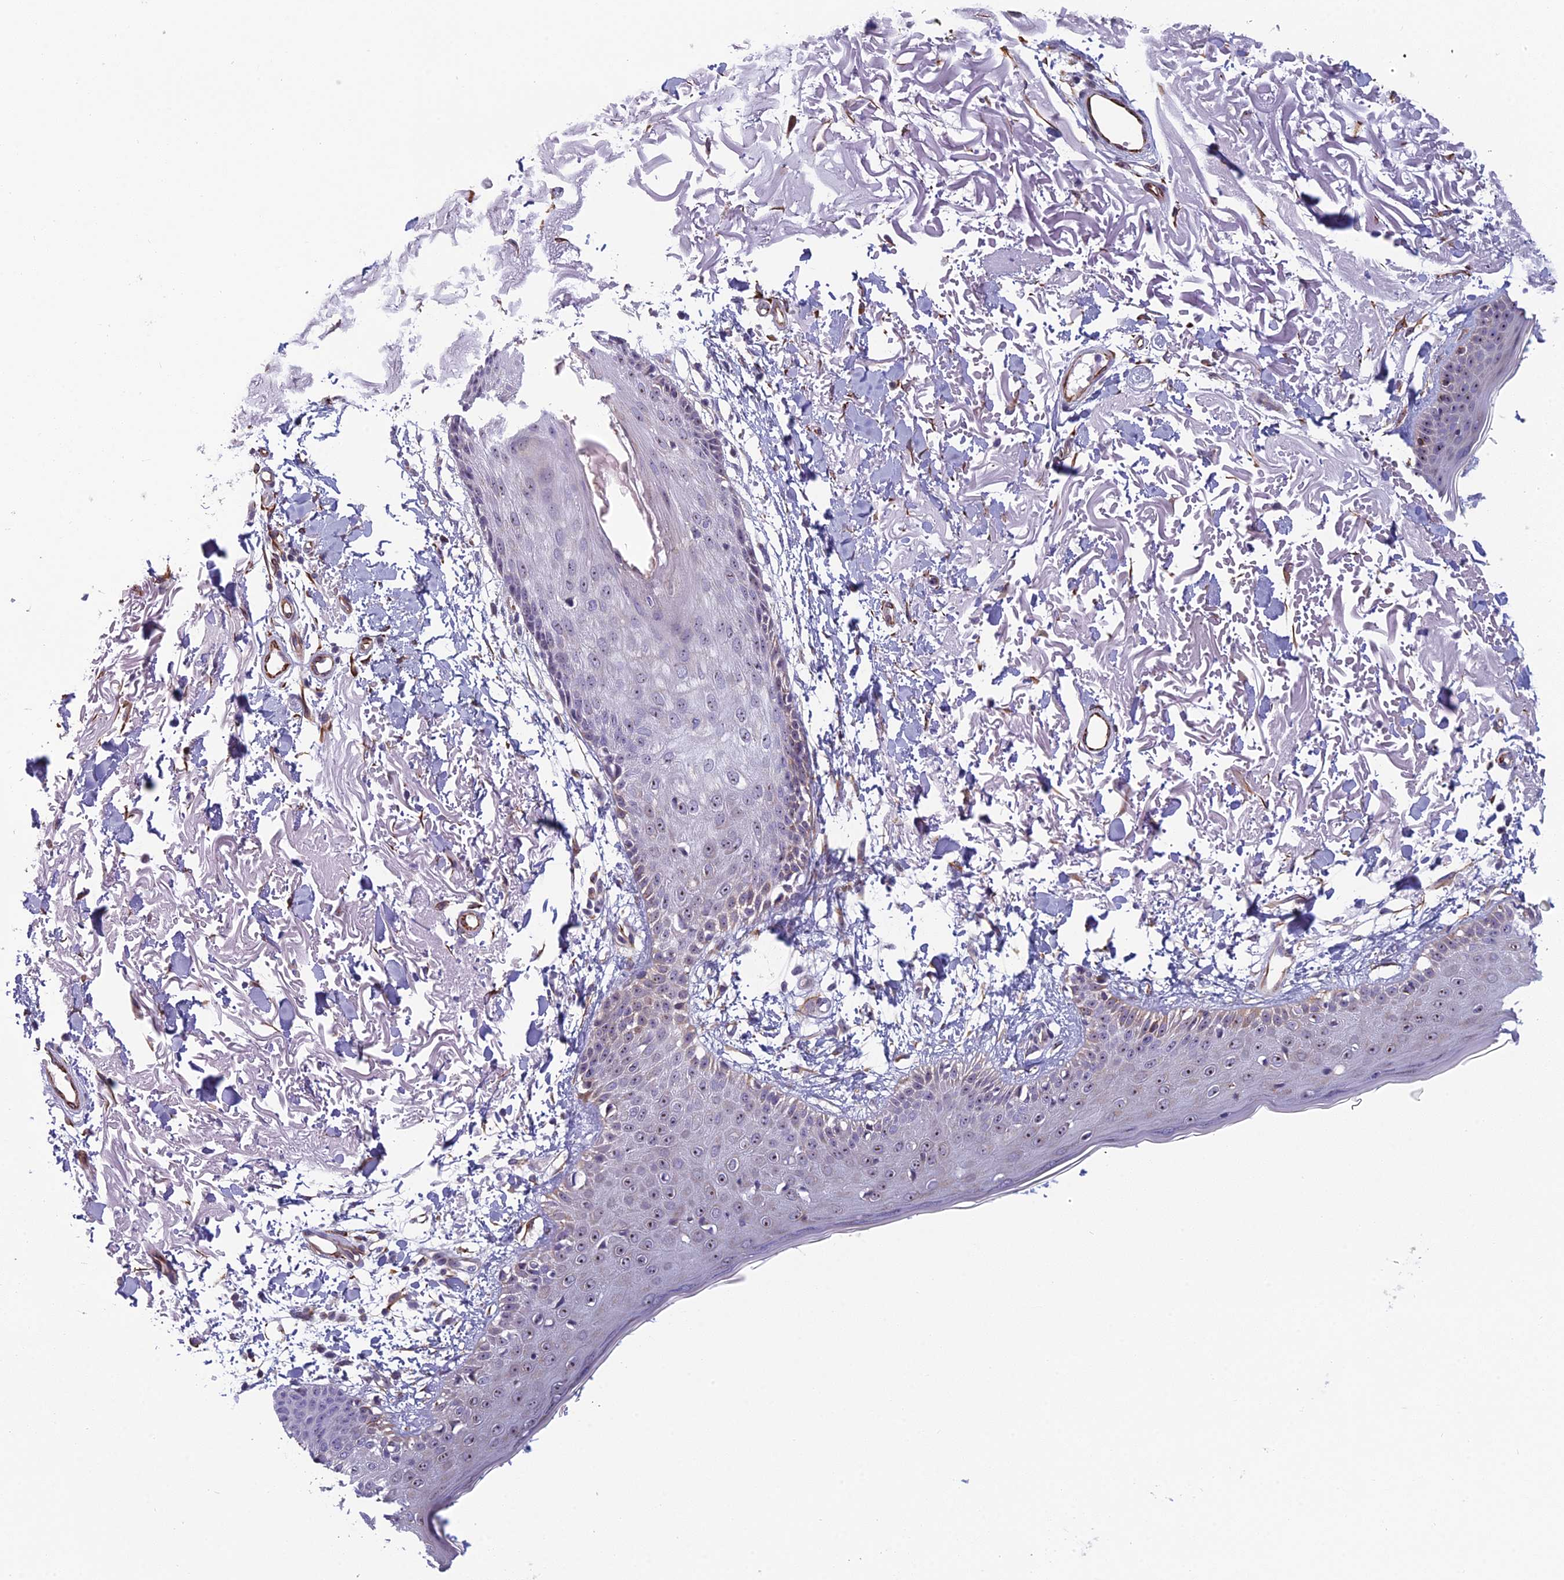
{"staining": {"intensity": "moderate", "quantity": ">75%", "location": "cytoplasmic/membranous,nuclear"}, "tissue": "skin", "cell_type": "Fibroblasts", "image_type": "normal", "snomed": [{"axis": "morphology", "description": "Normal tissue, NOS"}, {"axis": "morphology", "description": "Squamous cell carcinoma, NOS"}, {"axis": "topography", "description": "Skin"}, {"axis": "topography", "description": "Peripheral nerve tissue"}], "caption": "Brown immunohistochemical staining in unremarkable skin shows moderate cytoplasmic/membranous,nuclear positivity in approximately >75% of fibroblasts. (DAB = brown stain, brightfield microscopy at high magnification).", "gene": "NOC2L", "patient": {"sex": "male", "age": 83}}